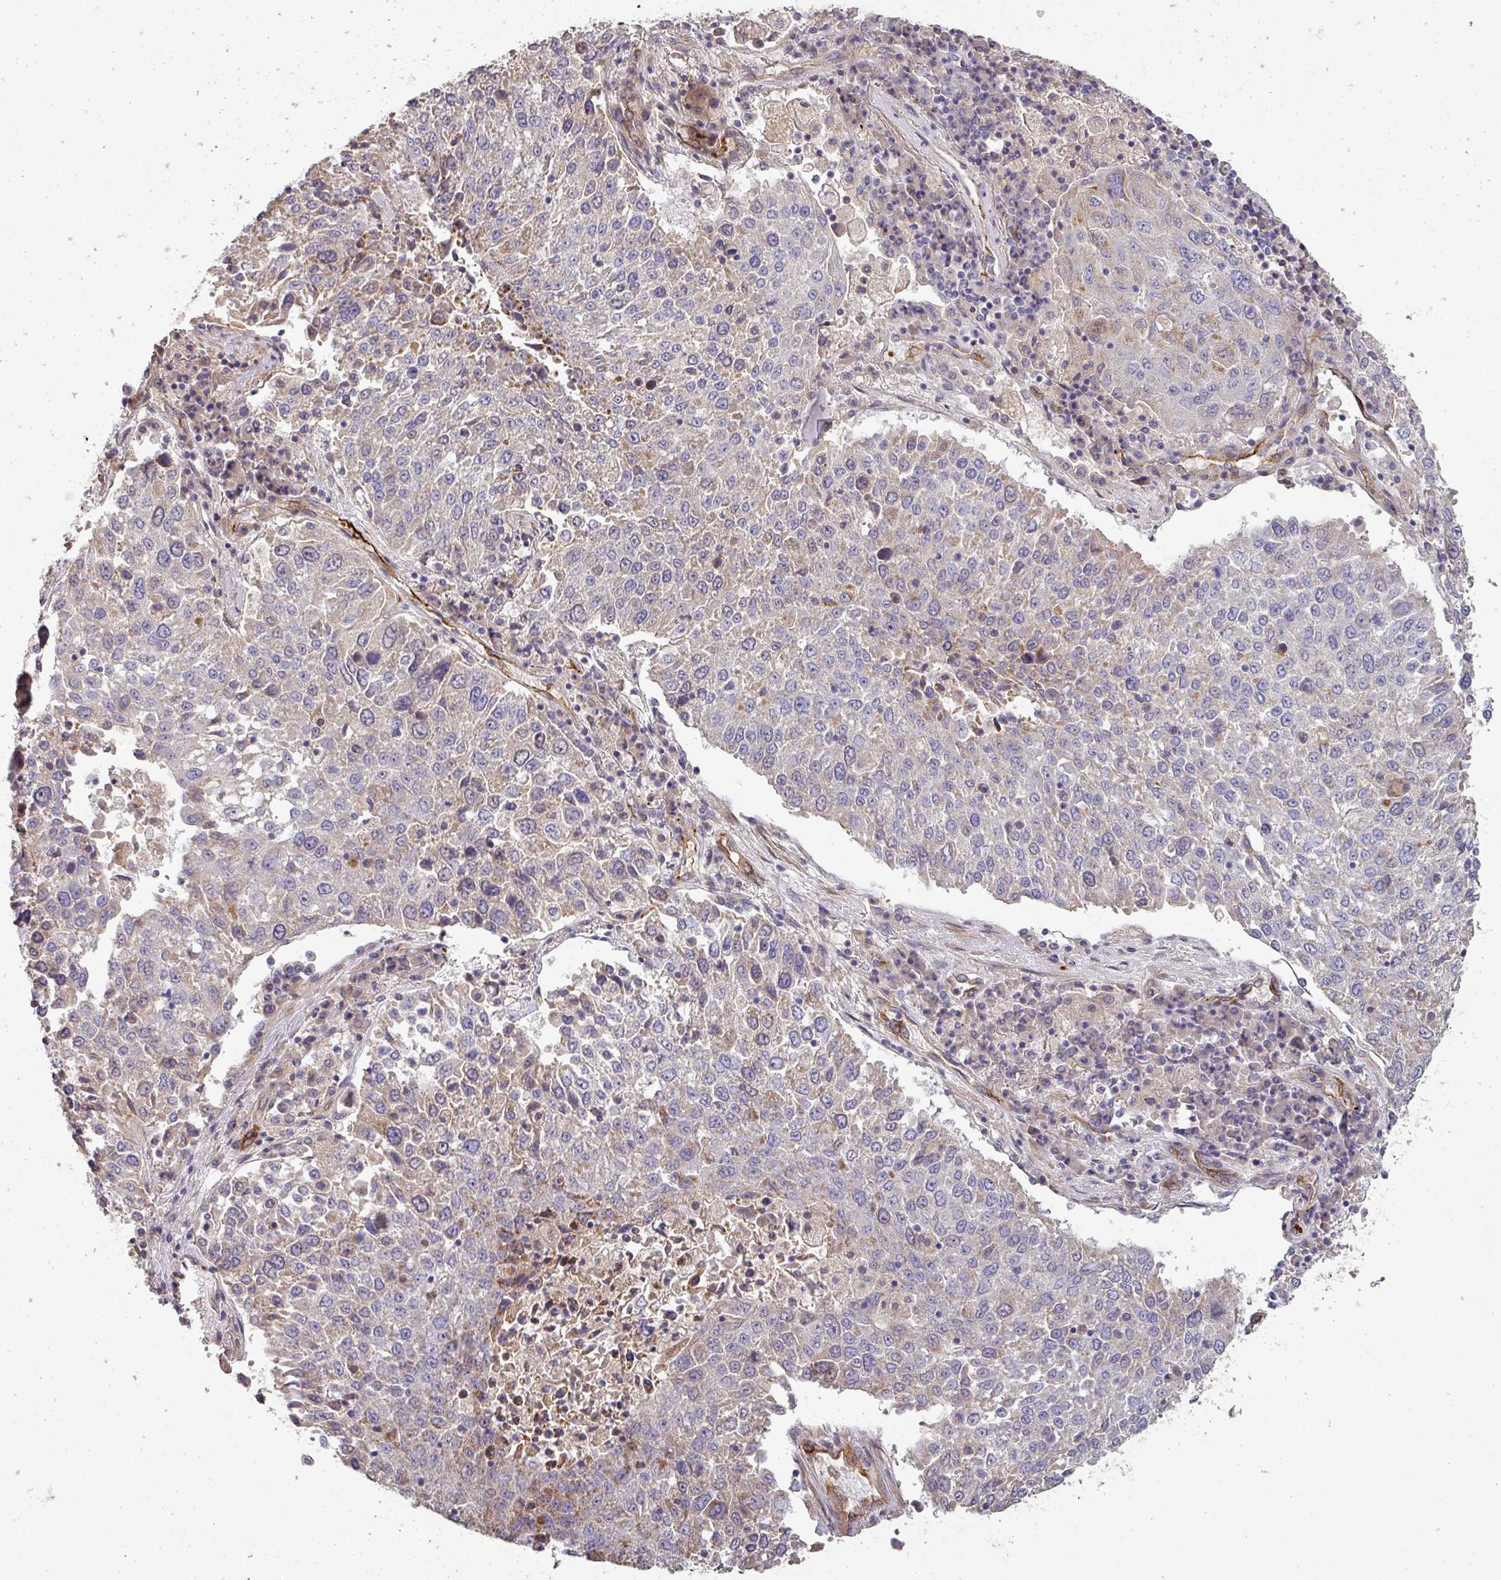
{"staining": {"intensity": "weak", "quantity": "<25%", "location": "cytoplasmic/membranous"}, "tissue": "lung cancer", "cell_type": "Tumor cells", "image_type": "cancer", "snomed": [{"axis": "morphology", "description": "Squamous cell carcinoma, NOS"}, {"axis": "topography", "description": "Lung"}], "caption": "The micrograph shows no staining of tumor cells in lung cancer (squamous cell carcinoma).", "gene": "PCDH1", "patient": {"sex": "male", "age": 65}}